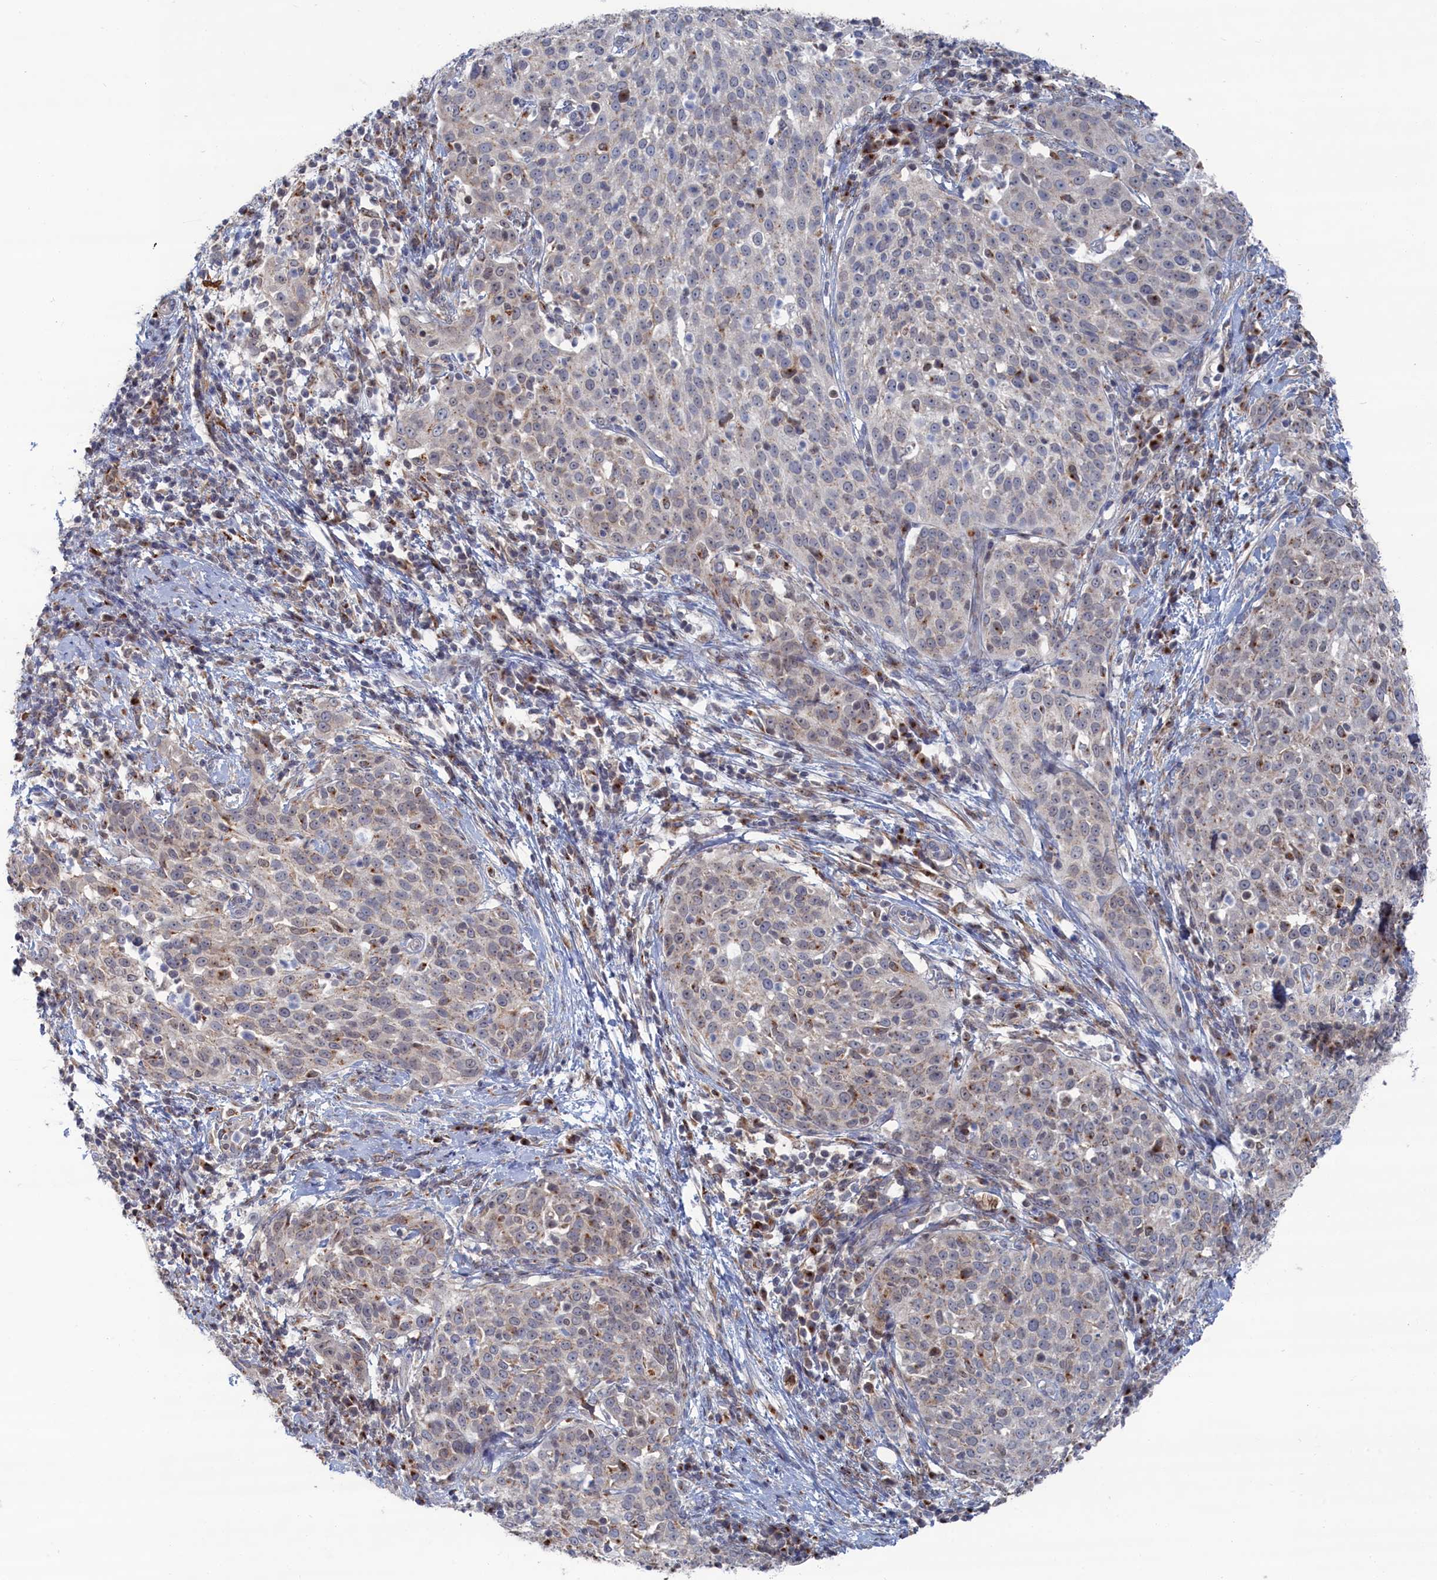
{"staining": {"intensity": "negative", "quantity": "none", "location": "none"}, "tissue": "cervical cancer", "cell_type": "Tumor cells", "image_type": "cancer", "snomed": [{"axis": "morphology", "description": "Squamous cell carcinoma, NOS"}, {"axis": "topography", "description": "Cervix"}], "caption": "Squamous cell carcinoma (cervical) stained for a protein using immunohistochemistry (IHC) reveals no staining tumor cells.", "gene": "IRX1", "patient": {"sex": "female", "age": 57}}